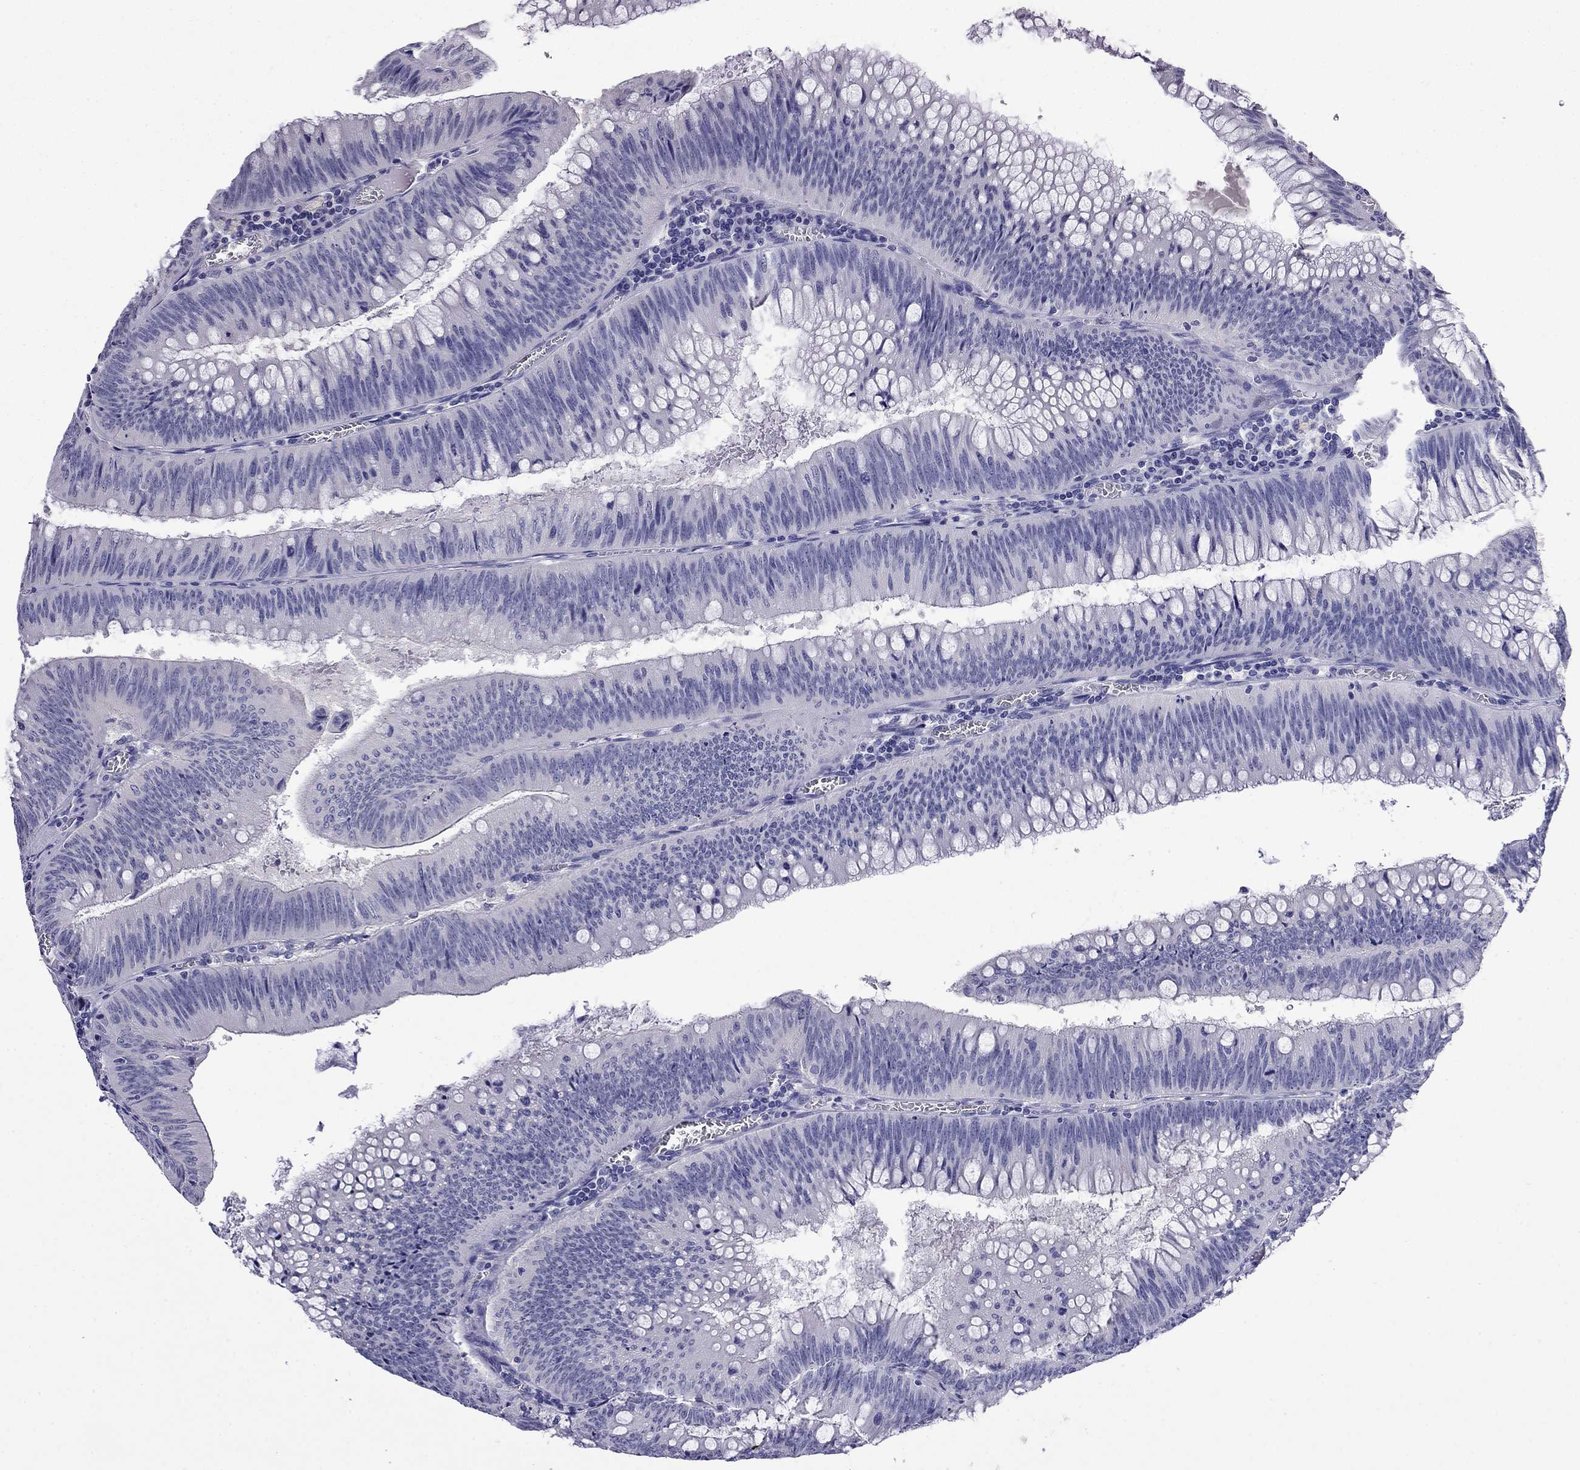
{"staining": {"intensity": "negative", "quantity": "none", "location": "none"}, "tissue": "colorectal cancer", "cell_type": "Tumor cells", "image_type": "cancer", "snomed": [{"axis": "morphology", "description": "Adenocarcinoma, NOS"}, {"axis": "topography", "description": "Rectum"}], "caption": "Immunohistochemical staining of colorectal cancer exhibits no significant staining in tumor cells.", "gene": "MYO15A", "patient": {"sex": "female", "age": 72}}